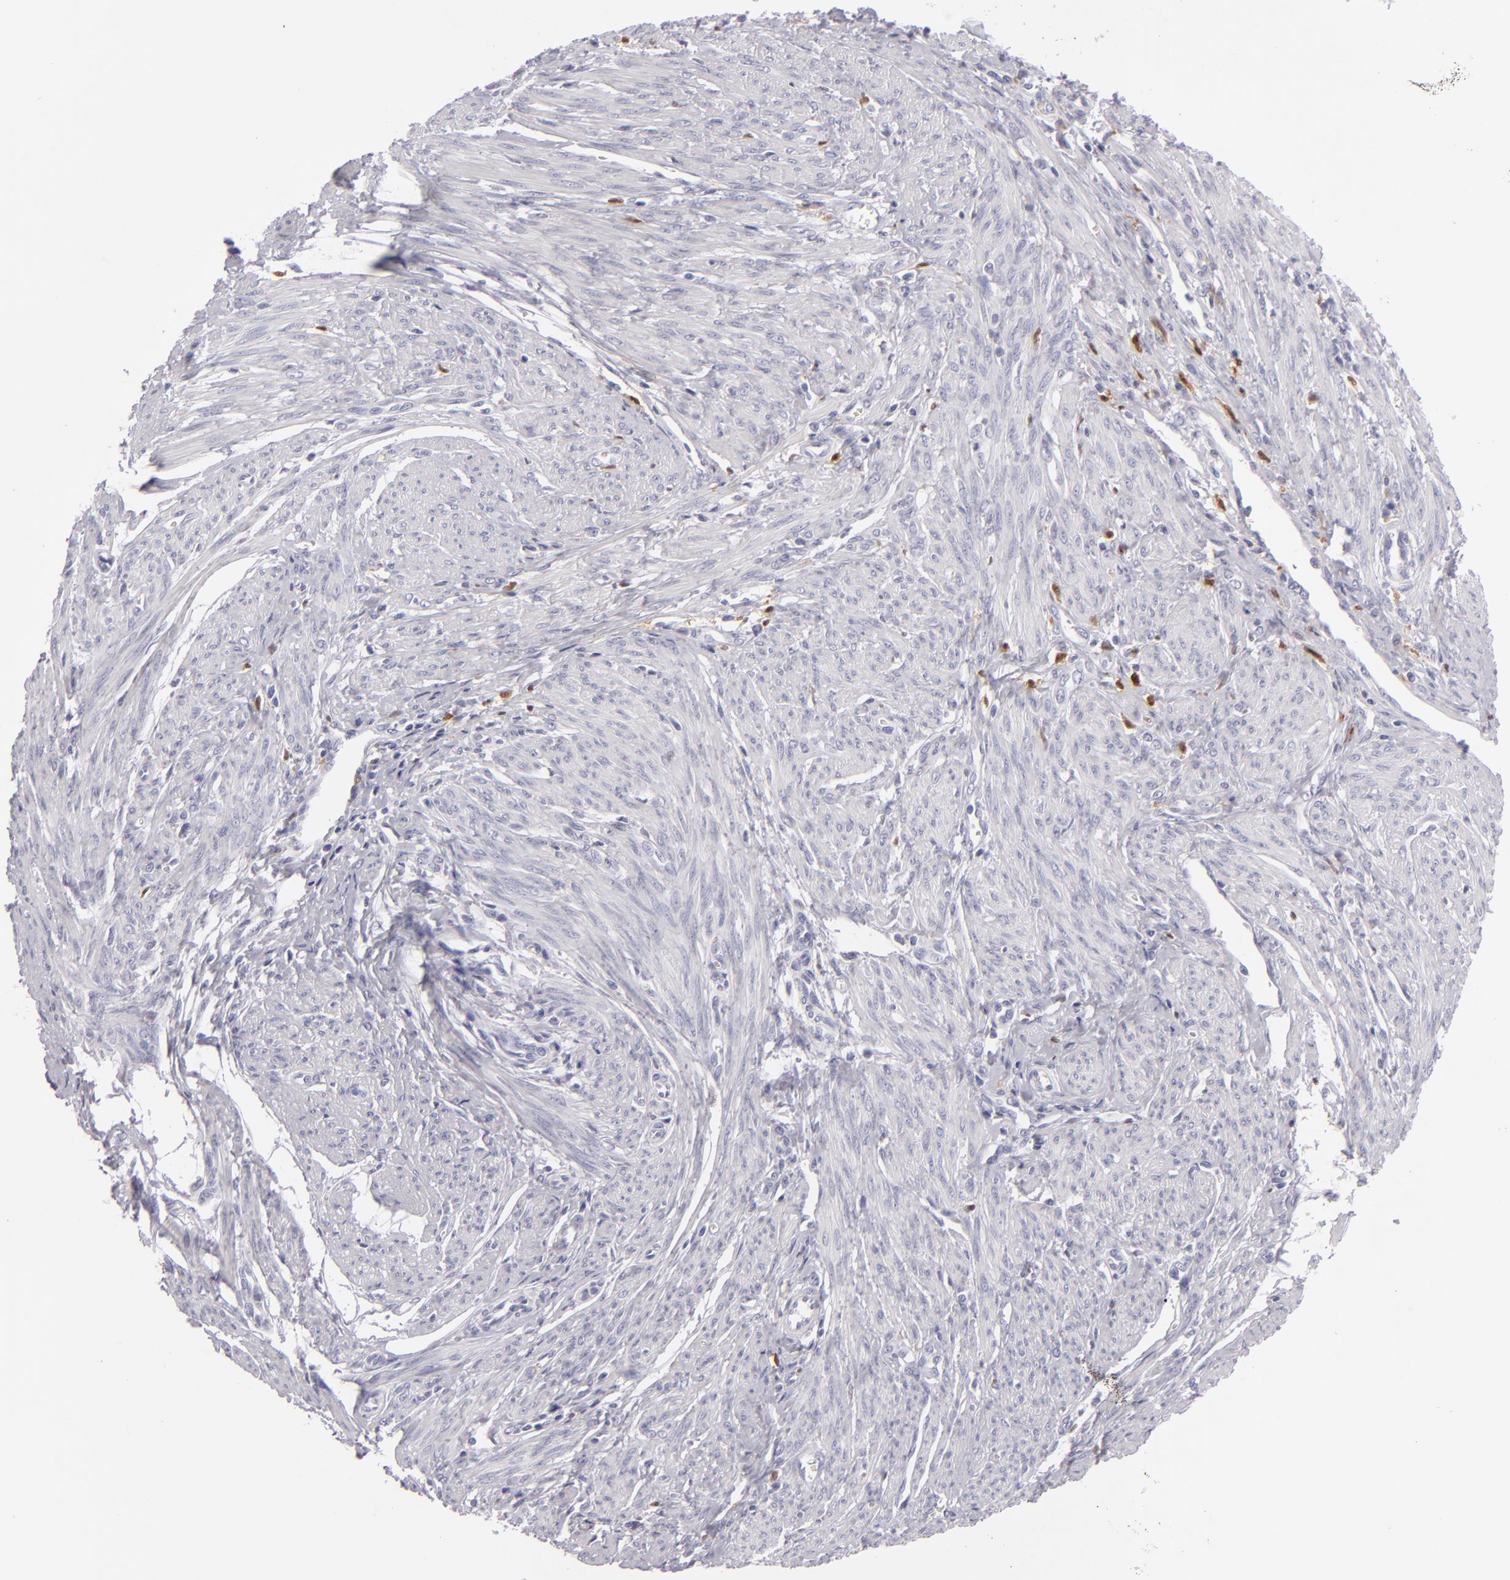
{"staining": {"intensity": "negative", "quantity": "none", "location": "none"}, "tissue": "endometrial cancer", "cell_type": "Tumor cells", "image_type": "cancer", "snomed": [{"axis": "morphology", "description": "Adenocarcinoma, NOS"}, {"axis": "topography", "description": "Endometrium"}], "caption": "Human endometrial adenocarcinoma stained for a protein using immunohistochemistry shows no expression in tumor cells.", "gene": "F13A1", "patient": {"sex": "female", "age": 75}}